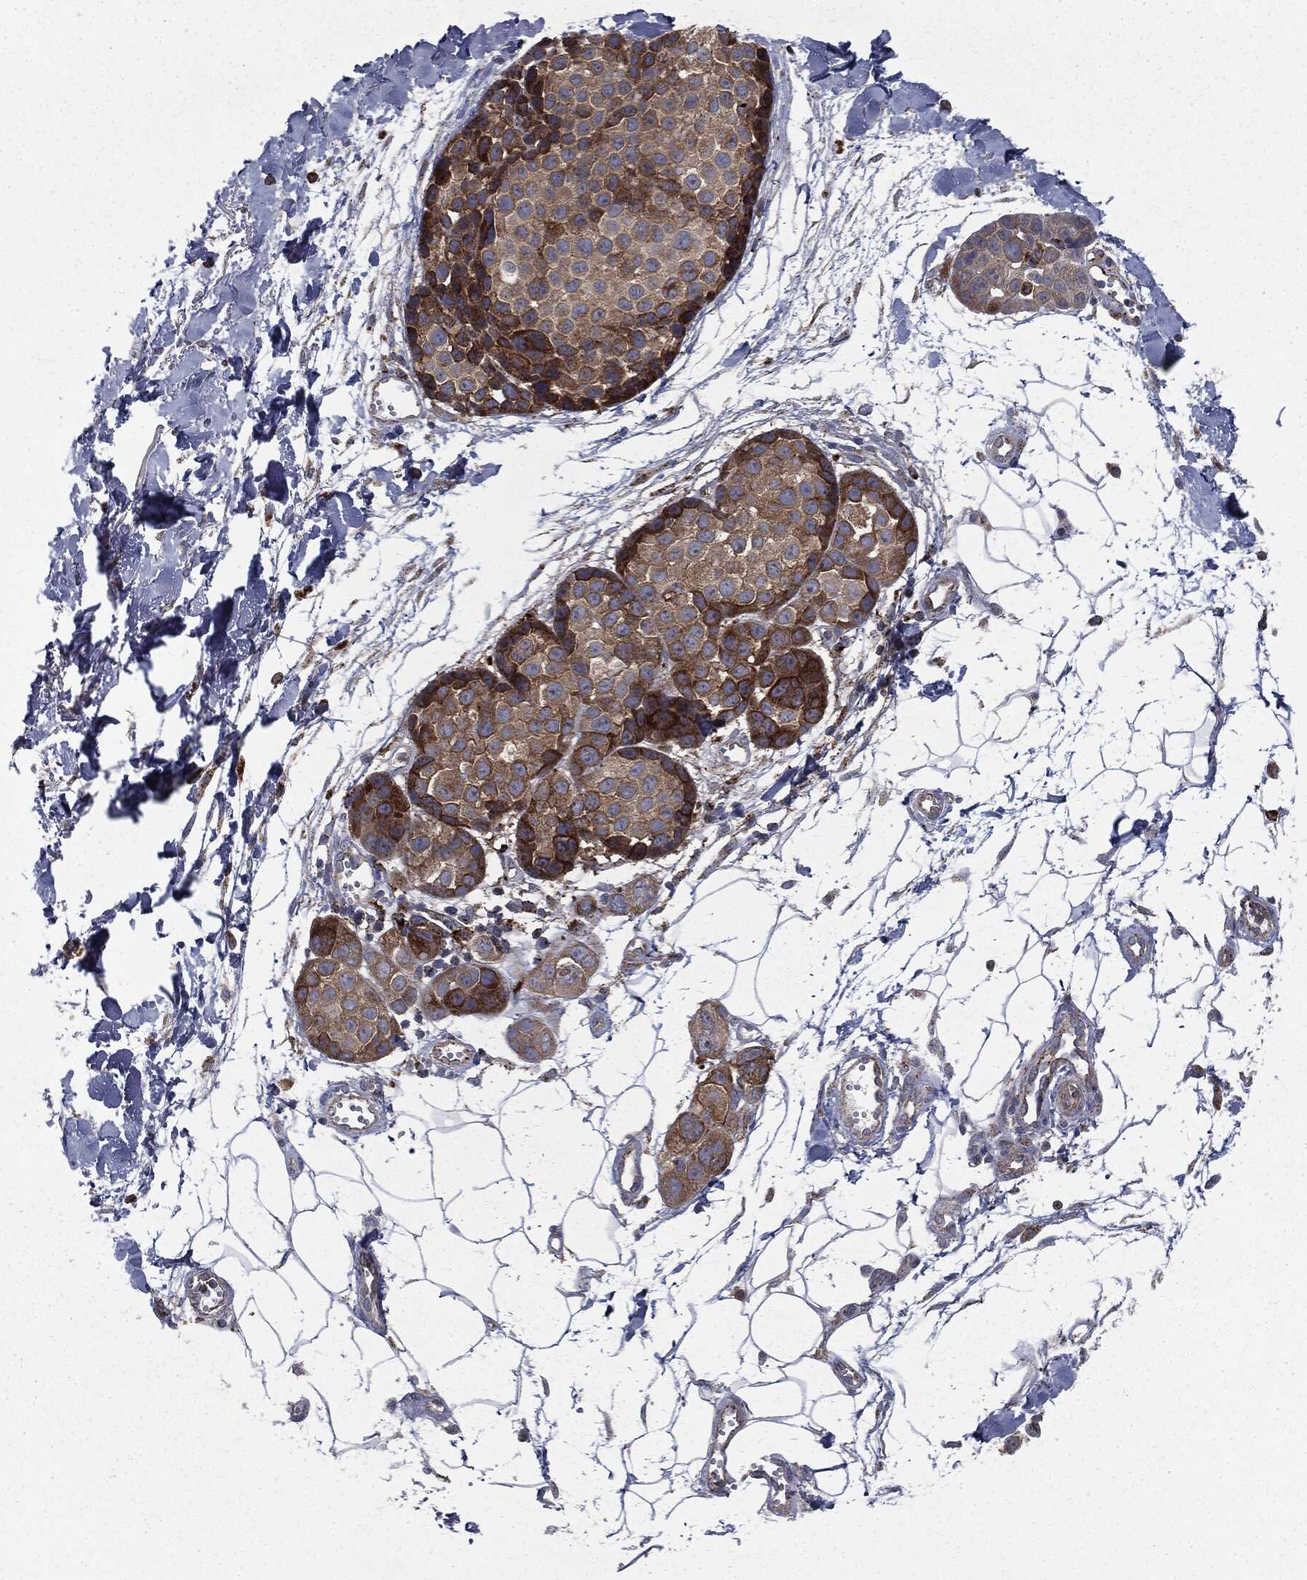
{"staining": {"intensity": "strong", "quantity": "25%-75%", "location": "cytoplasmic/membranous"}, "tissue": "melanoma", "cell_type": "Tumor cells", "image_type": "cancer", "snomed": [{"axis": "morphology", "description": "Malignant melanoma, NOS"}, {"axis": "topography", "description": "Skin"}], "caption": "Melanoma stained with immunohistochemistry (IHC) reveals strong cytoplasmic/membranous expression in approximately 25%-75% of tumor cells. (DAB IHC with brightfield microscopy, high magnification).", "gene": "CTSA", "patient": {"sex": "female", "age": 86}}